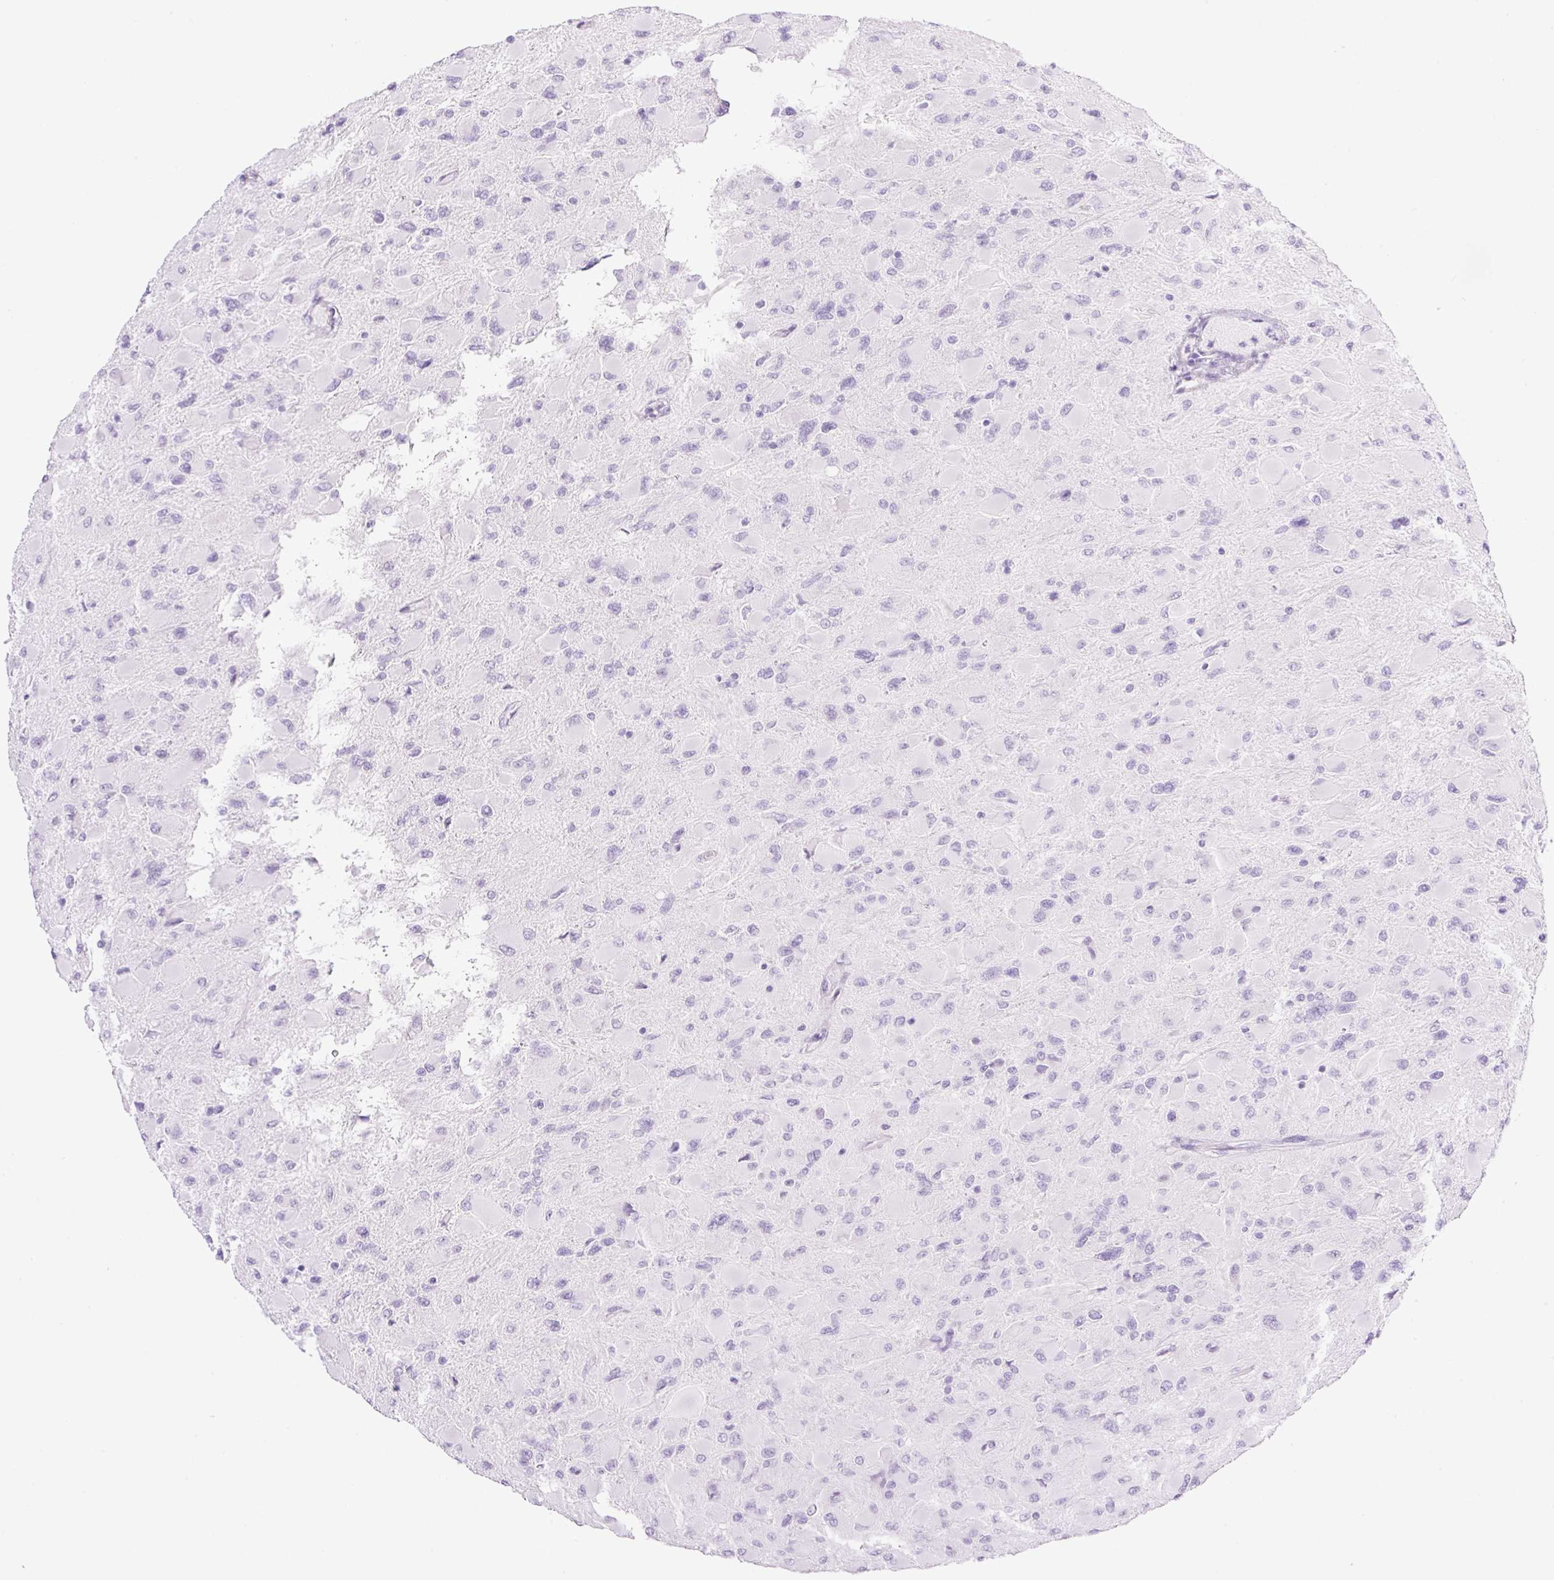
{"staining": {"intensity": "negative", "quantity": "none", "location": "none"}, "tissue": "glioma", "cell_type": "Tumor cells", "image_type": "cancer", "snomed": [{"axis": "morphology", "description": "Glioma, malignant, High grade"}, {"axis": "topography", "description": "Cerebral cortex"}], "caption": "This photomicrograph is of high-grade glioma (malignant) stained with IHC to label a protein in brown with the nuclei are counter-stained blue. There is no staining in tumor cells. (DAB (3,3'-diaminobenzidine) IHC, high magnification).", "gene": "SPRR4", "patient": {"sex": "female", "age": 36}}